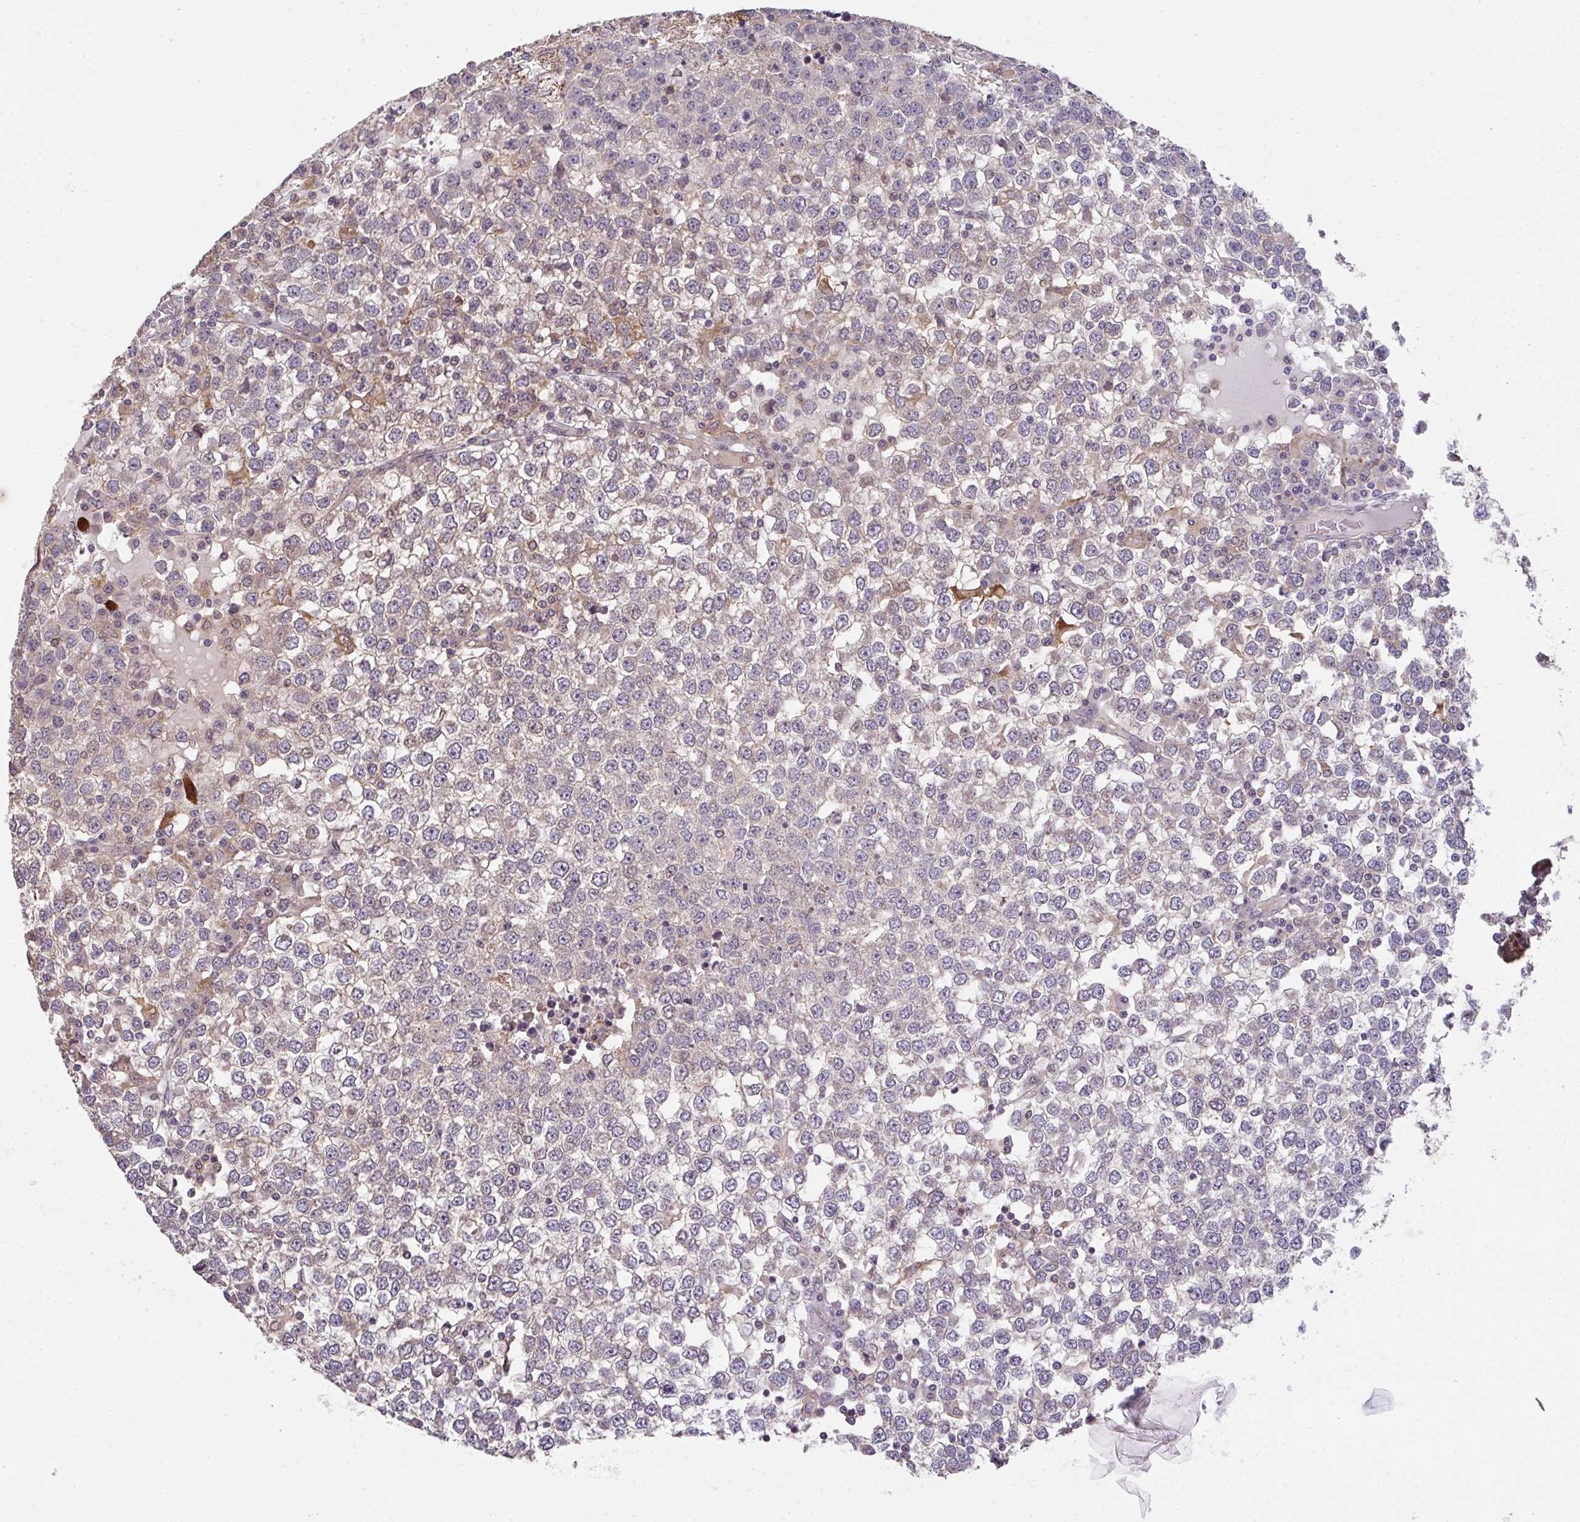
{"staining": {"intensity": "weak", "quantity": "<25%", "location": "cytoplasmic/membranous"}, "tissue": "testis cancer", "cell_type": "Tumor cells", "image_type": "cancer", "snomed": [{"axis": "morphology", "description": "Seminoma, NOS"}, {"axis": "topography", "description": "Testis"}], "caption": "IHC of human testis cancer (seminoma) demonstrates no expression in tumor cells.", "gene": "EEF1AKMT1", "patient": {"sex": "male", "age": 65}}